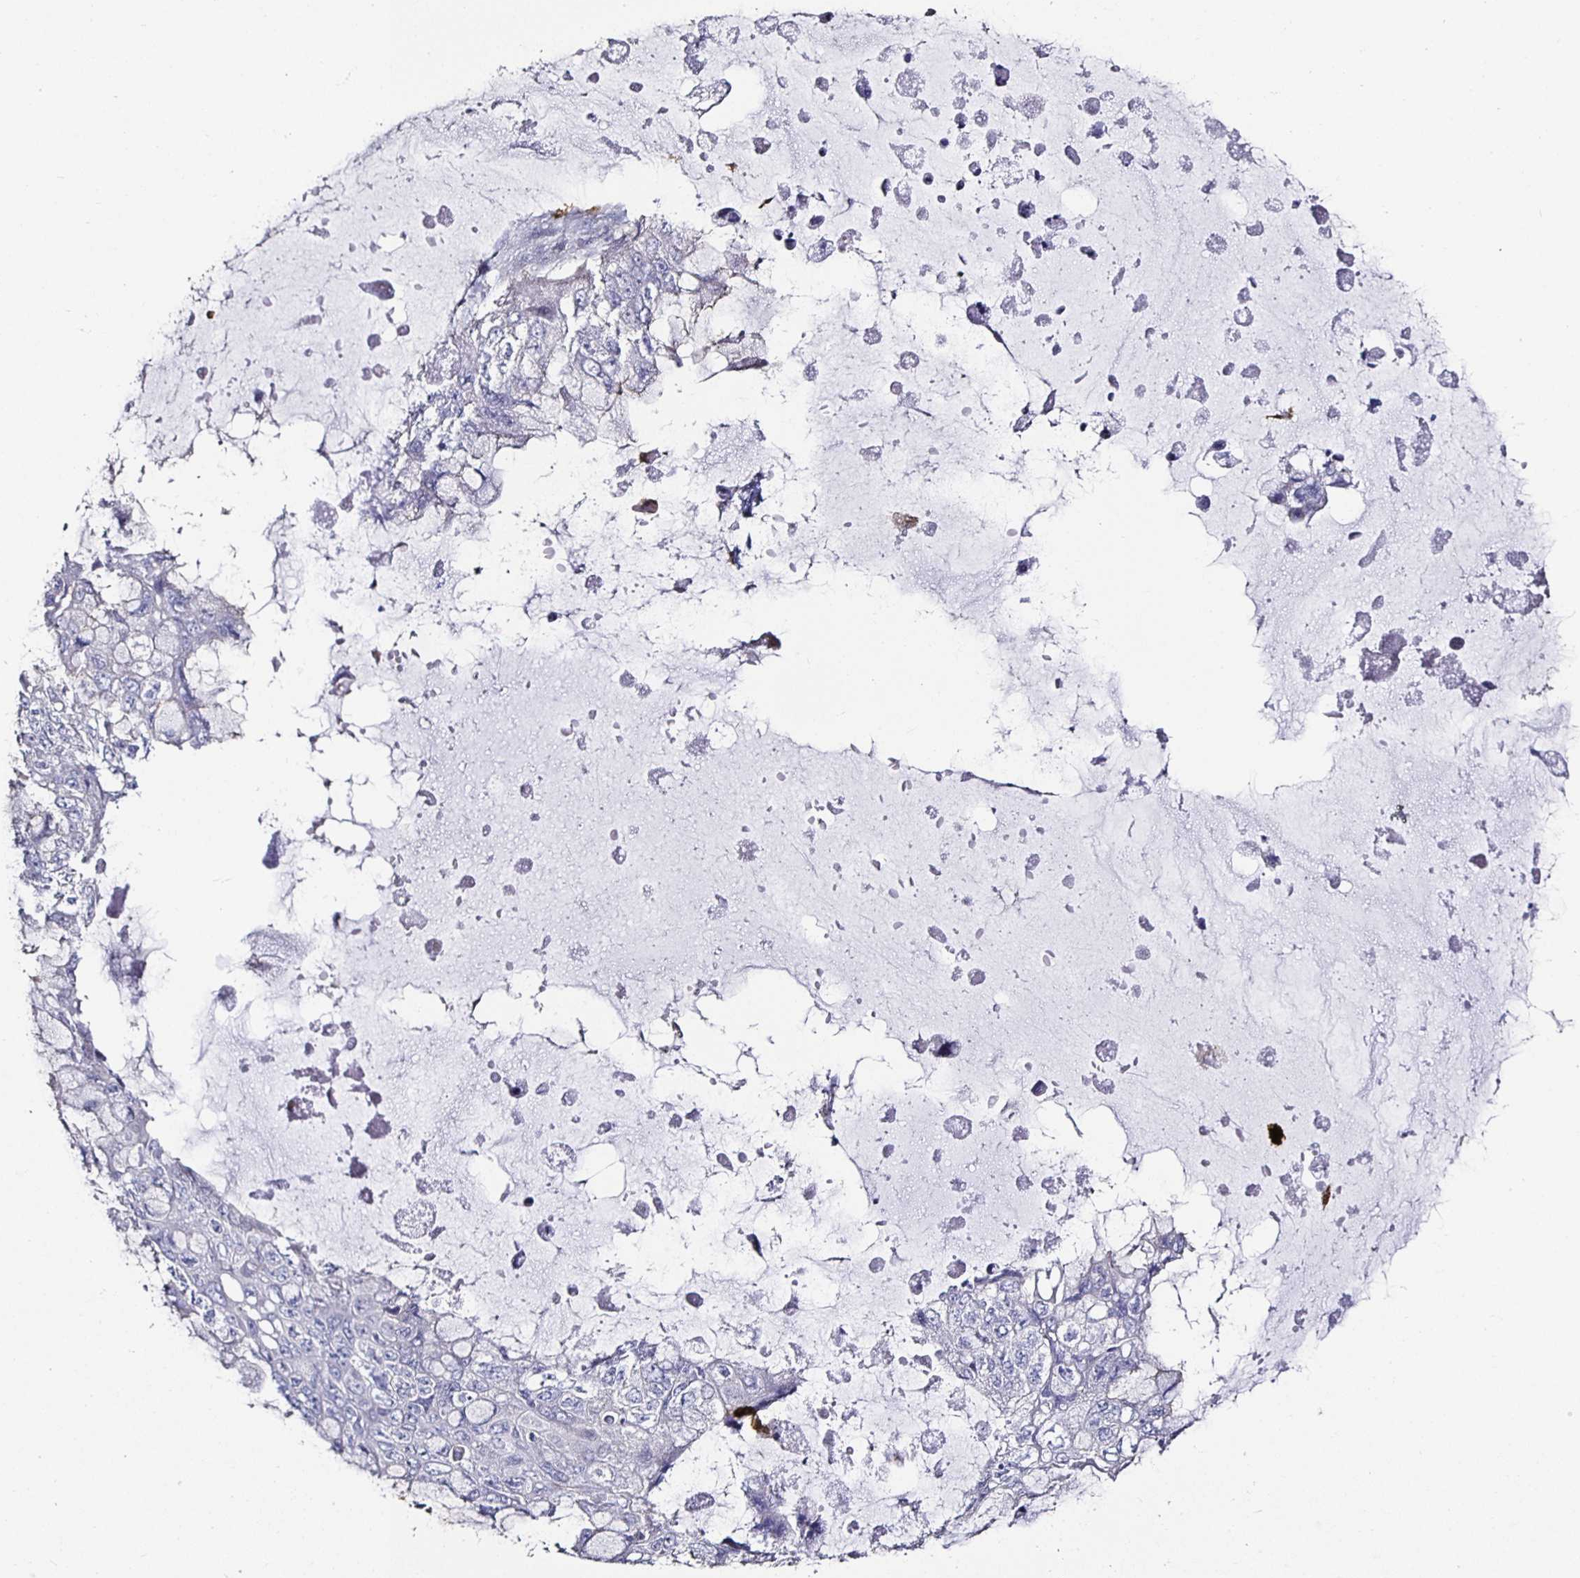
{"staining": {"intensity": "negative", "quantity": "none", "location": "none"}, "tissue": "ovarian cancer", "cell_type": "Tumor cells", "image_type": "cancer", "snomed": [{"axis": "morphology", "description": "Cystadenocarcinoma, mucinous, NOS"}, {"axis": "topography", "description": "Ovary"}], "caption": "Micrograph shows no protein positivity in tumor cells of ovarian mucinous cystadenocarcinoma tissue.", "gene": "TLR4", "patient": {"sex": "female", "age": 72}}